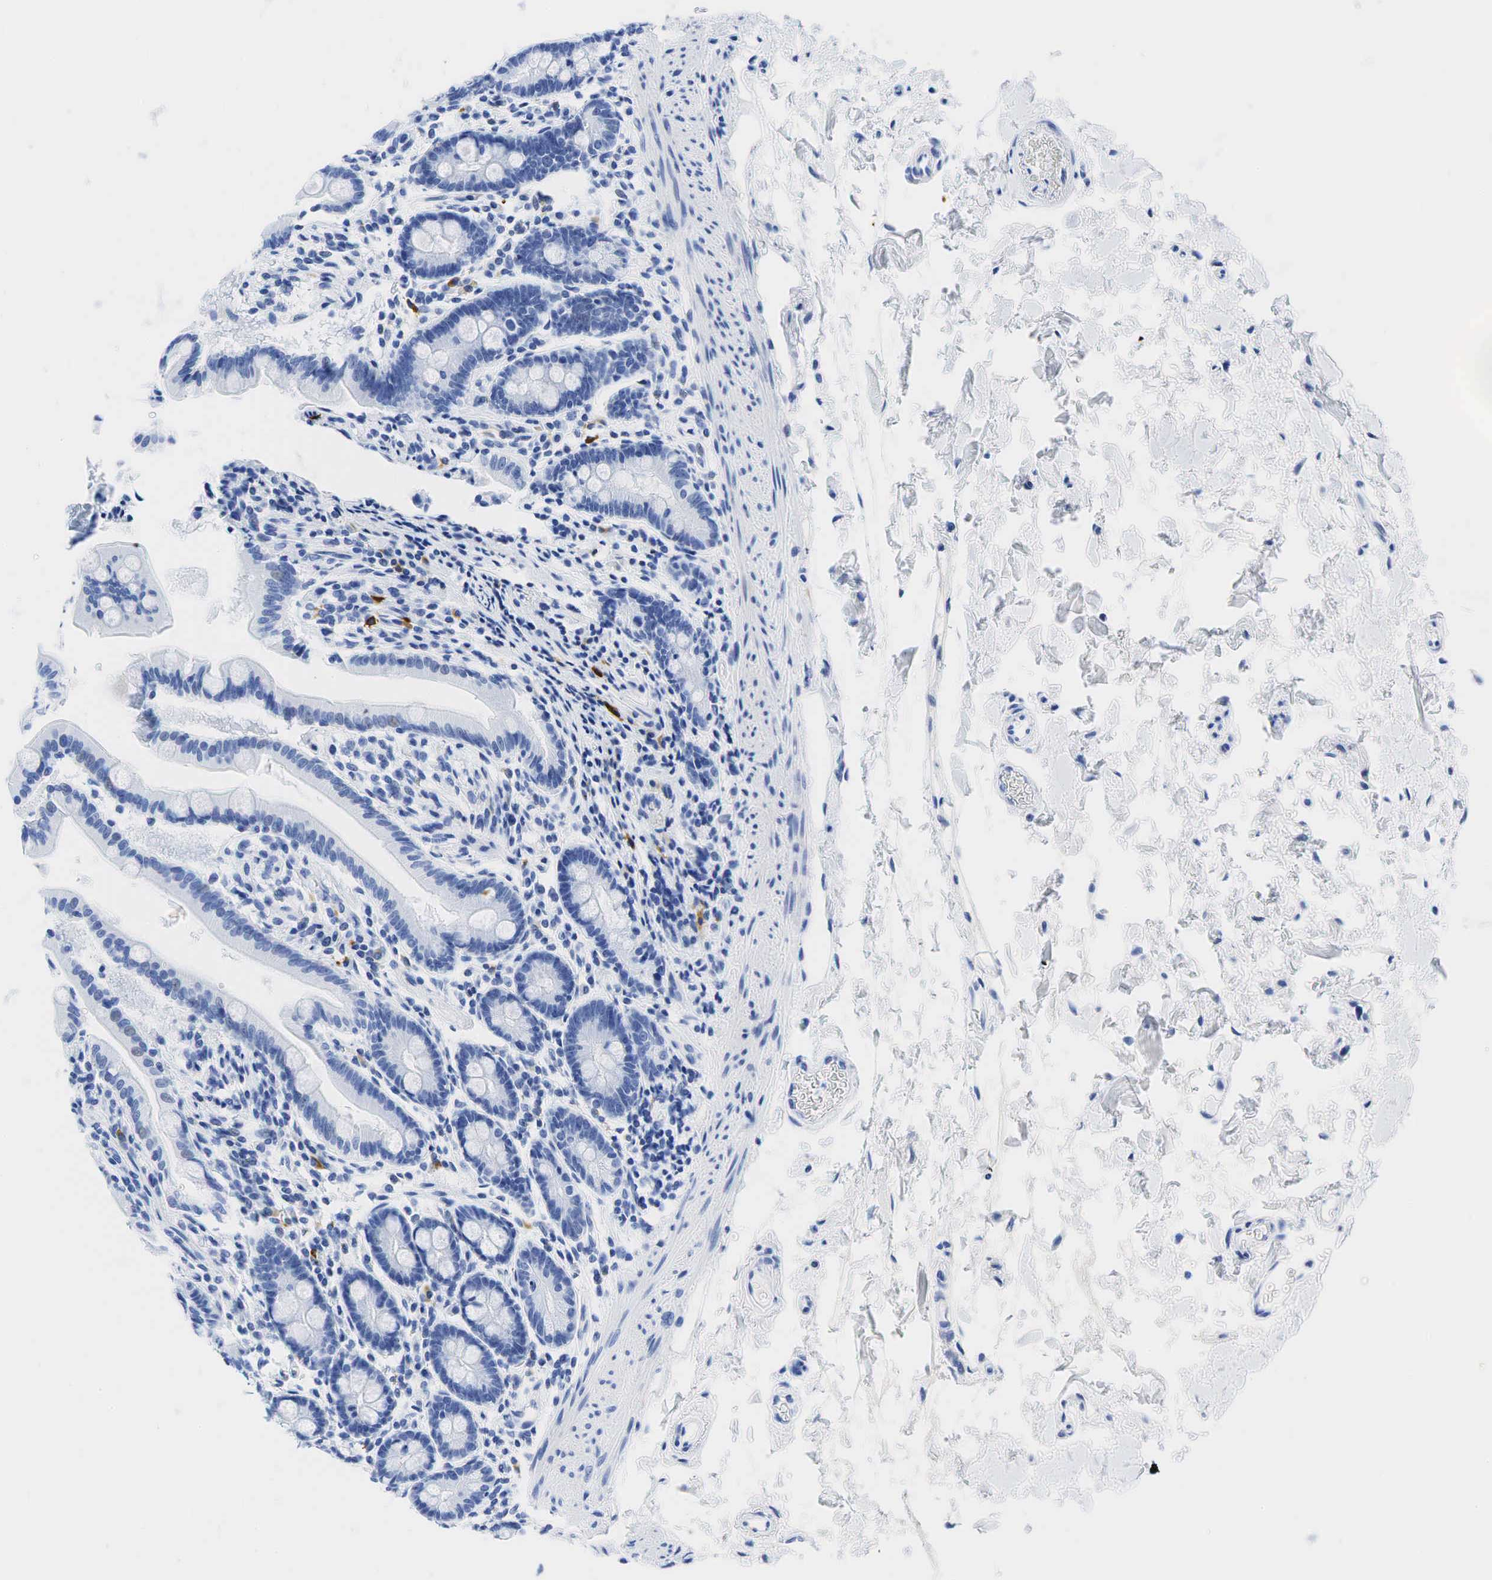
{"staining": {"intensity": "negative", "quantity": "none", "location": "none"}, "tissue": "duodenum", "cell_type": "Glandular cells", "image_type": "normal", "snomed": [{"axis": "morphology", "description": "Normal tissue, NOS"}, {"axis": "topography", "description": "Duodenum"}], "caption": "DAB (3,3'-diaminobenzidine) immunohistochemical staining of normal human duodenum demonstrates no significant expression in glandular cells.", "gene": "INHA", "patient": {"sex": "female", "age": 77}}